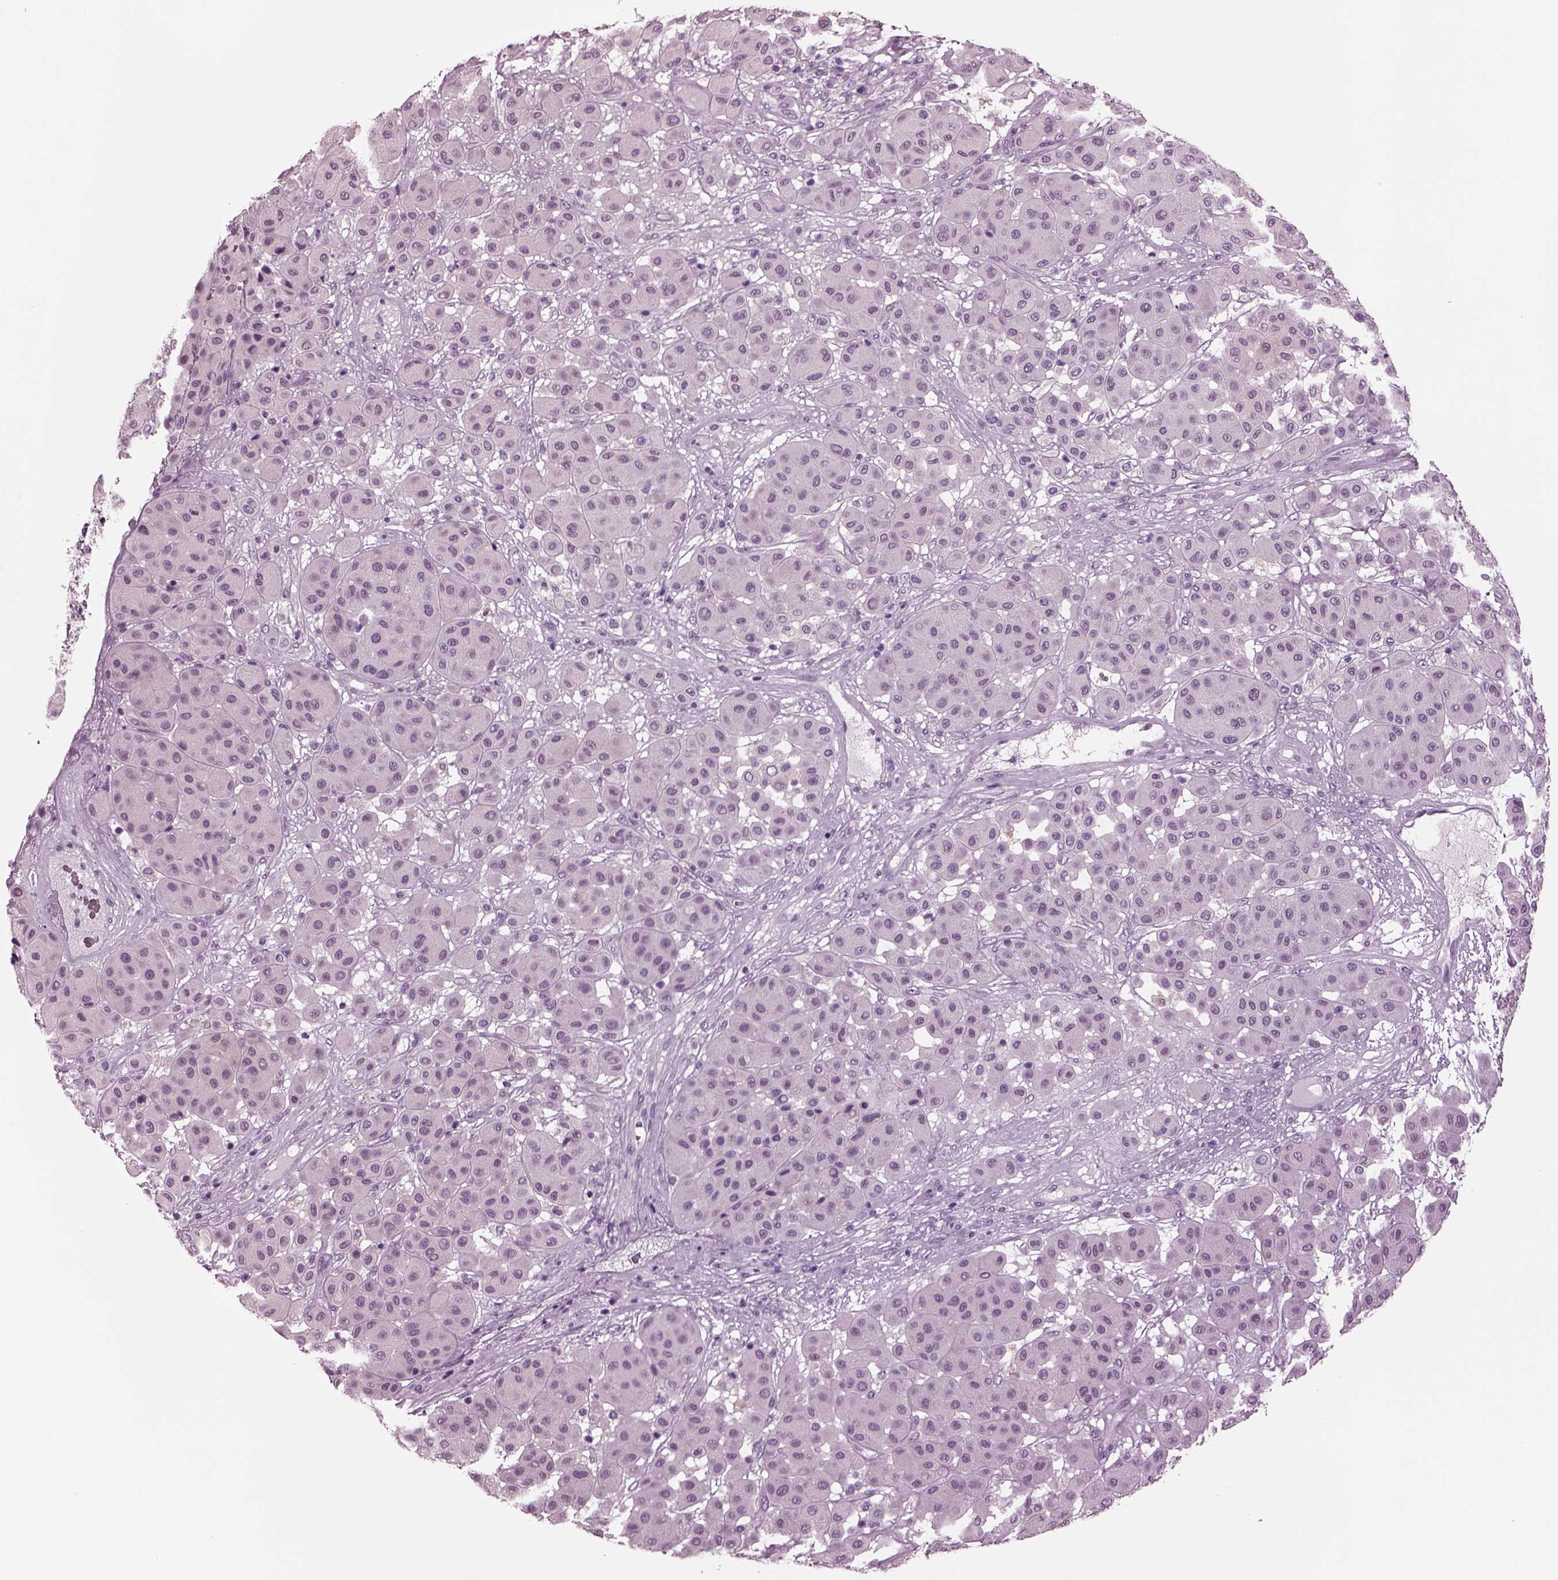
{"staining": {"intensity": "negative", "quantity": "none", "location": "none"}, "tissue": "melanoma", "cell_type": "Tumor cells", "image_type": "cancer", "snomed": [{"axis": "morphology", "description": "Malignant melanoma, Metastatic site"}, {"axis": "topography", "description": "Smooth muscle"}], "caption": "A photomicrograph of melanoma stained for a protein reveals no brown staining in tumor cells.", "gene": "SLC6A17", "patient": {"sex": "male", "age": 41}}